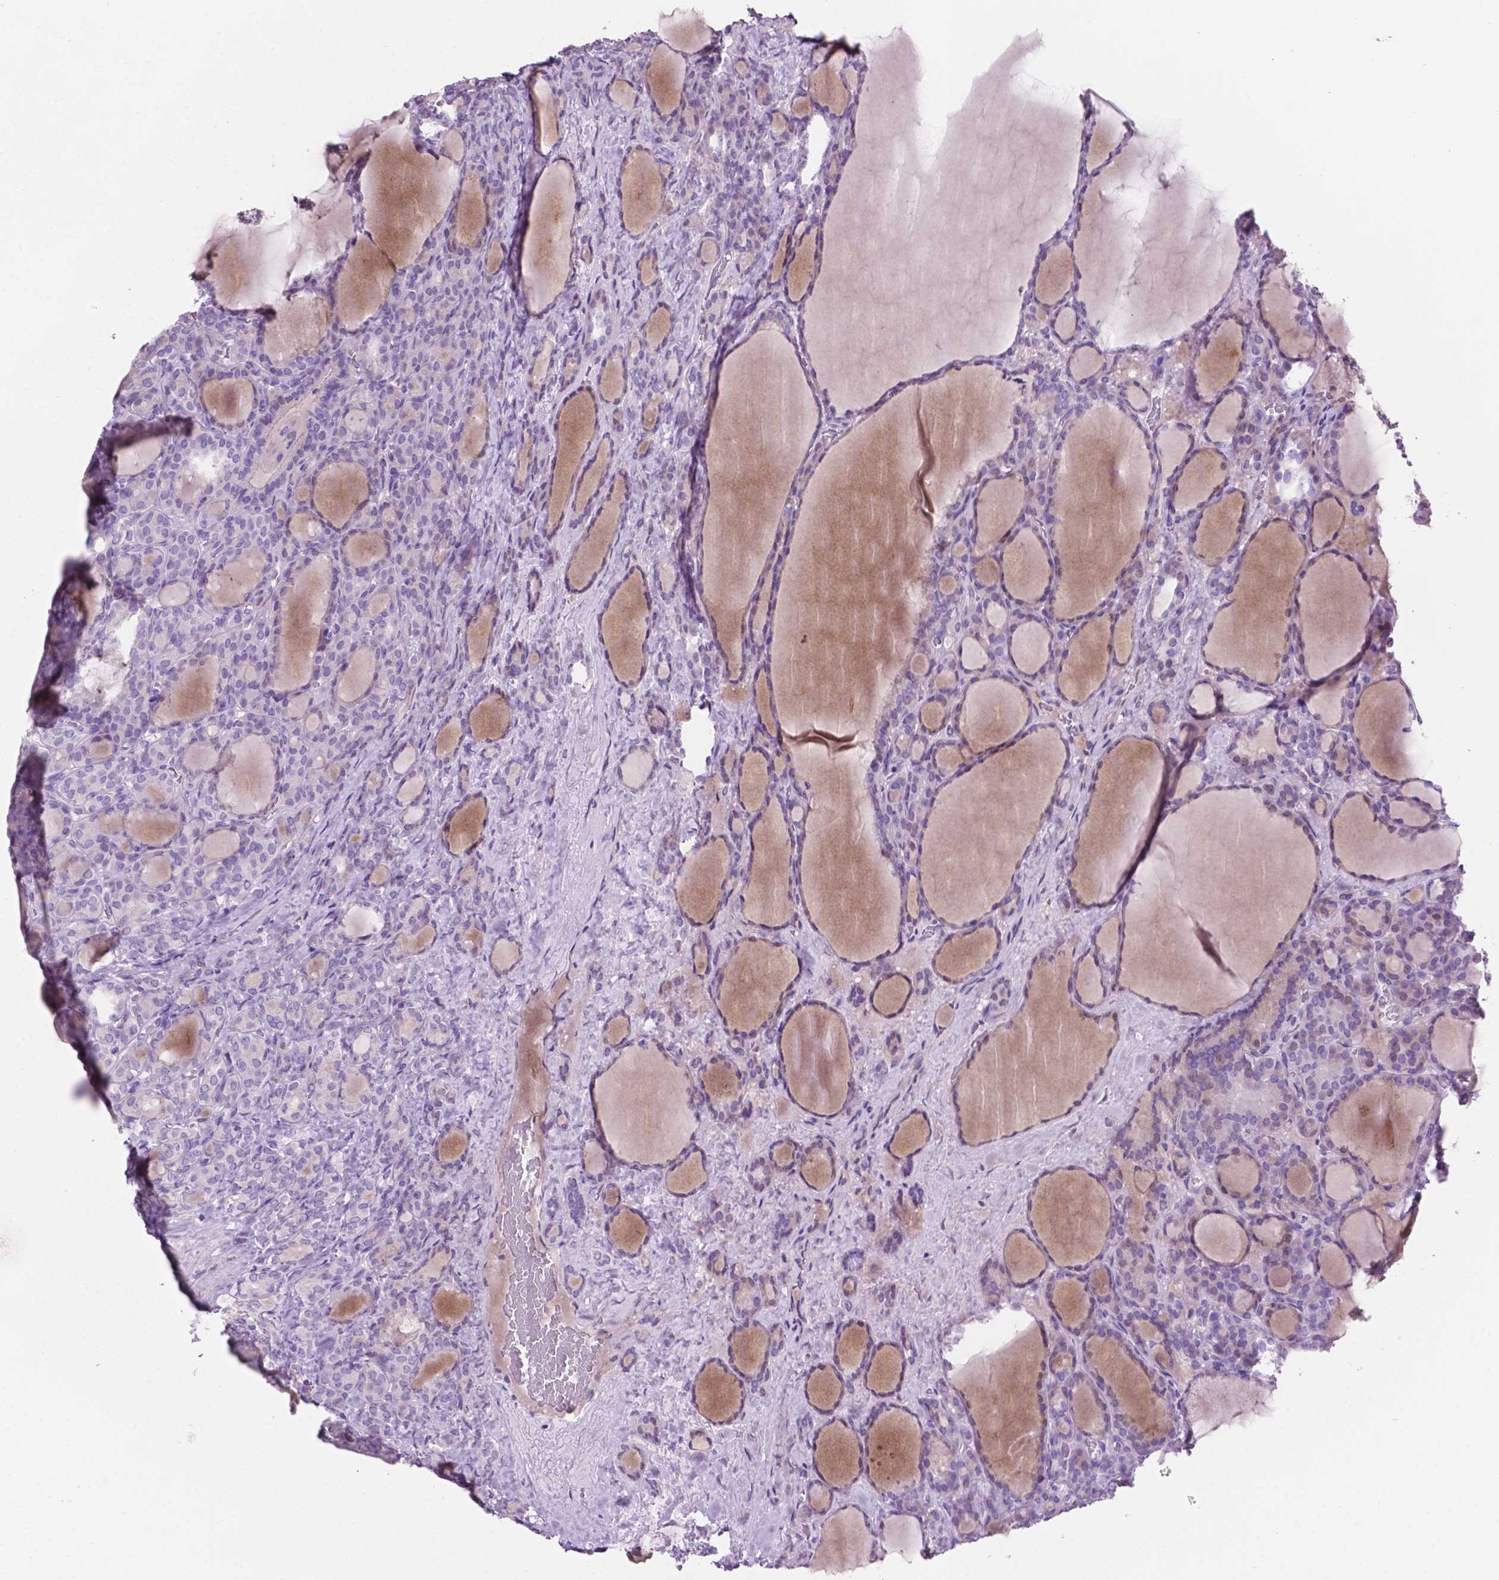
{"staining": {"intensity": "negative", "quantity": "none", "location": "none"}, "tissue": "thyroid cancer", "cell_type": "Tumor cells", "image_type": "cancer", "snomed": [{"axis": "morphology", "description": "Normal tissue, NOS"}, {"axis": "morphology", "description": "Follicular adenoma carcinoma, NOS"}, {"axis": "topography", "description": "Thyroid gland"}], "caption": "DAB immunohistochemical staining of human follicular adenoma carcinoma (thyroid) exhibits no significant positivity in tumor cells.", "gene": "CLDN17", "patient": {"sex": "female", "age": 31}}